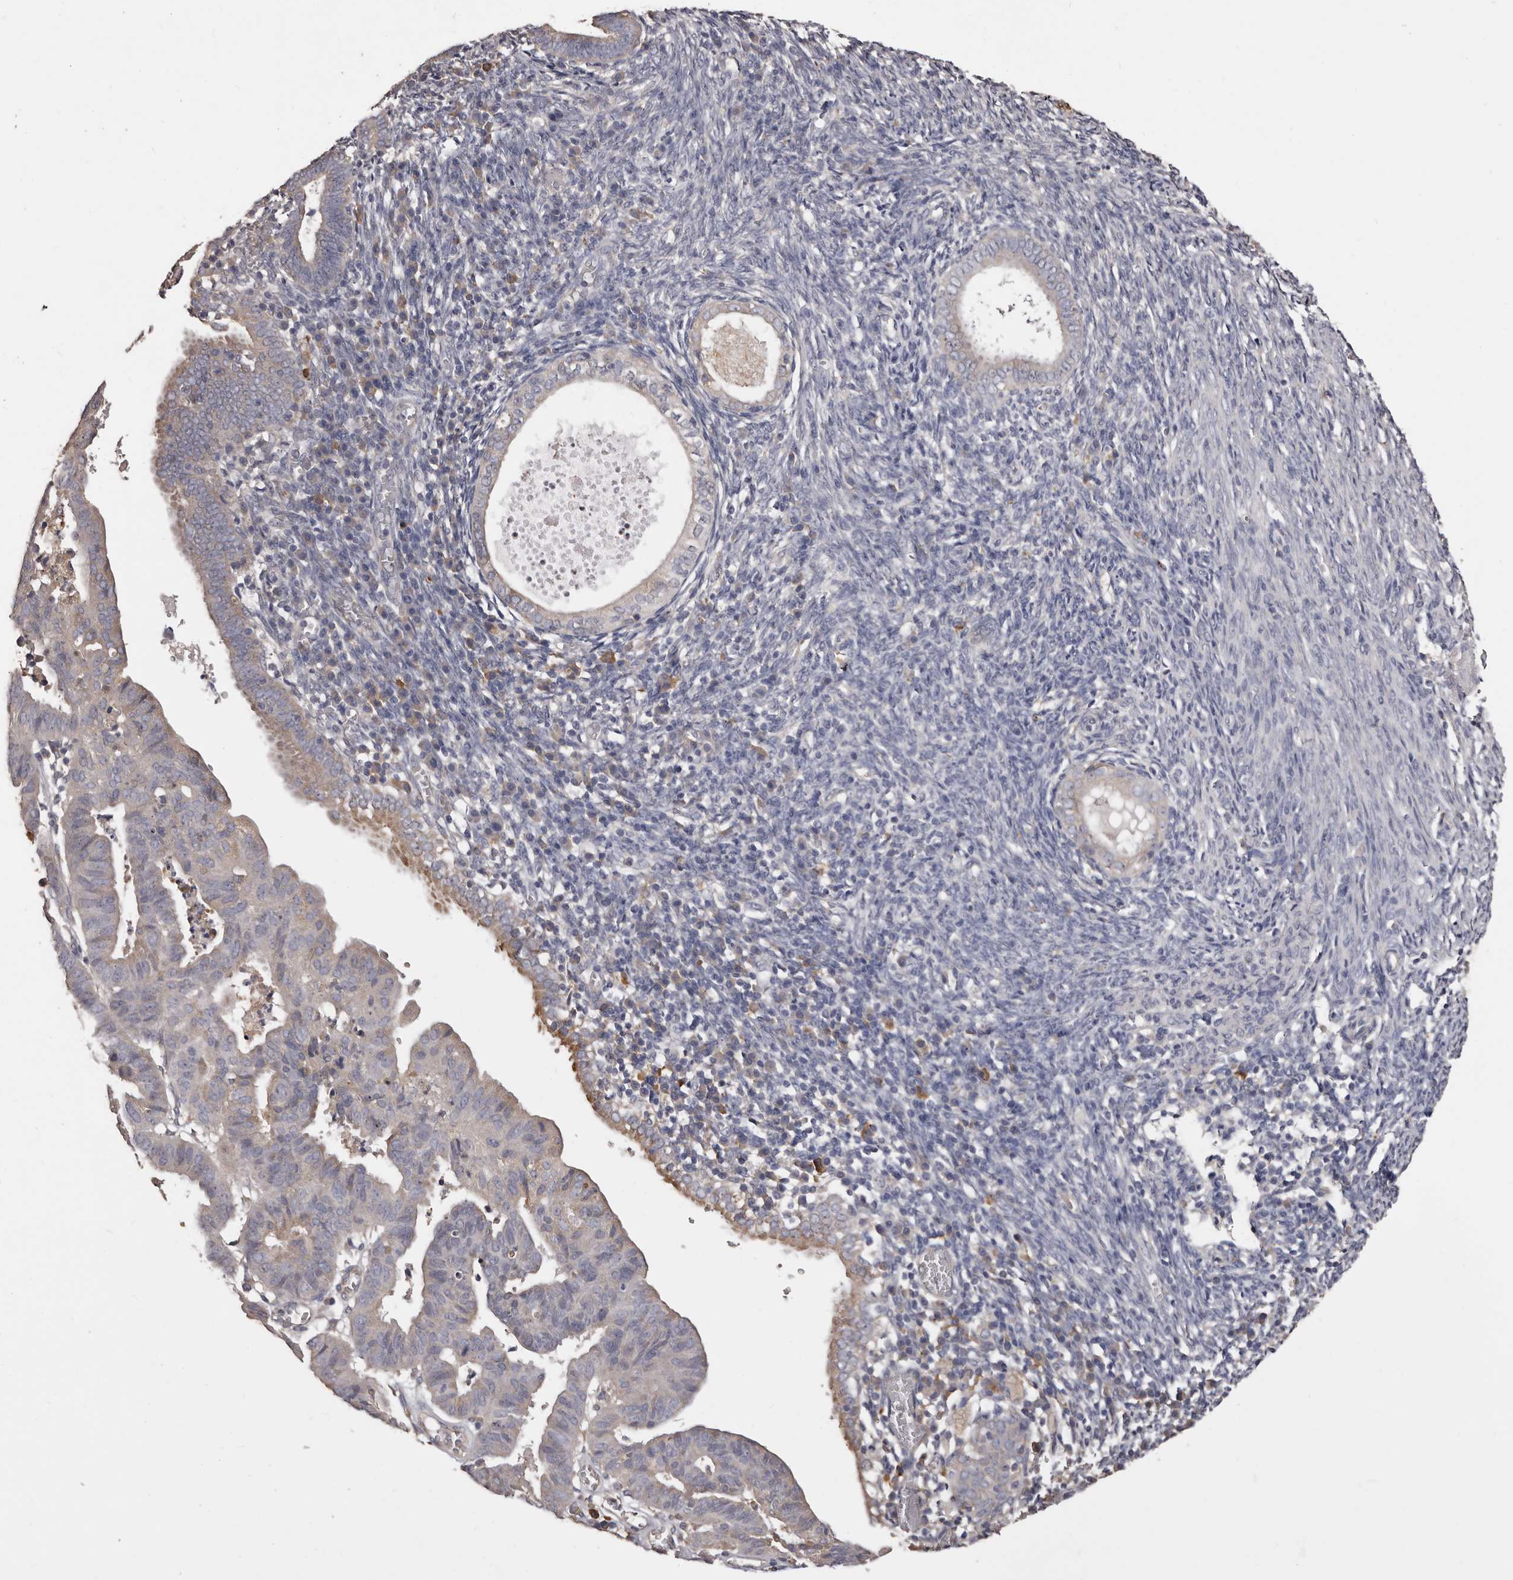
{"staining": {"intensity": "moderate", "quantity": "<25%", "location": "cytoplasmic/membranous"}, "tissue": "endometrial cancer", "cell_type": "Tumor cells", "image_type": "cancer", "snomed": [{"axis": "morphology", "description": "Adenocarcinoma, NOS"}, {"axis": "topography", "description": "Uterus"}], "caption": "Immunohistochemical staining of endometrial cancer (adenocarcinoma) exhibits low levels of moderate cytoplasmic/membranous staining in approximately <25% of tumor cells.", "gene": "ETNK1", "patient": {"sex": "female", "age": 77}}